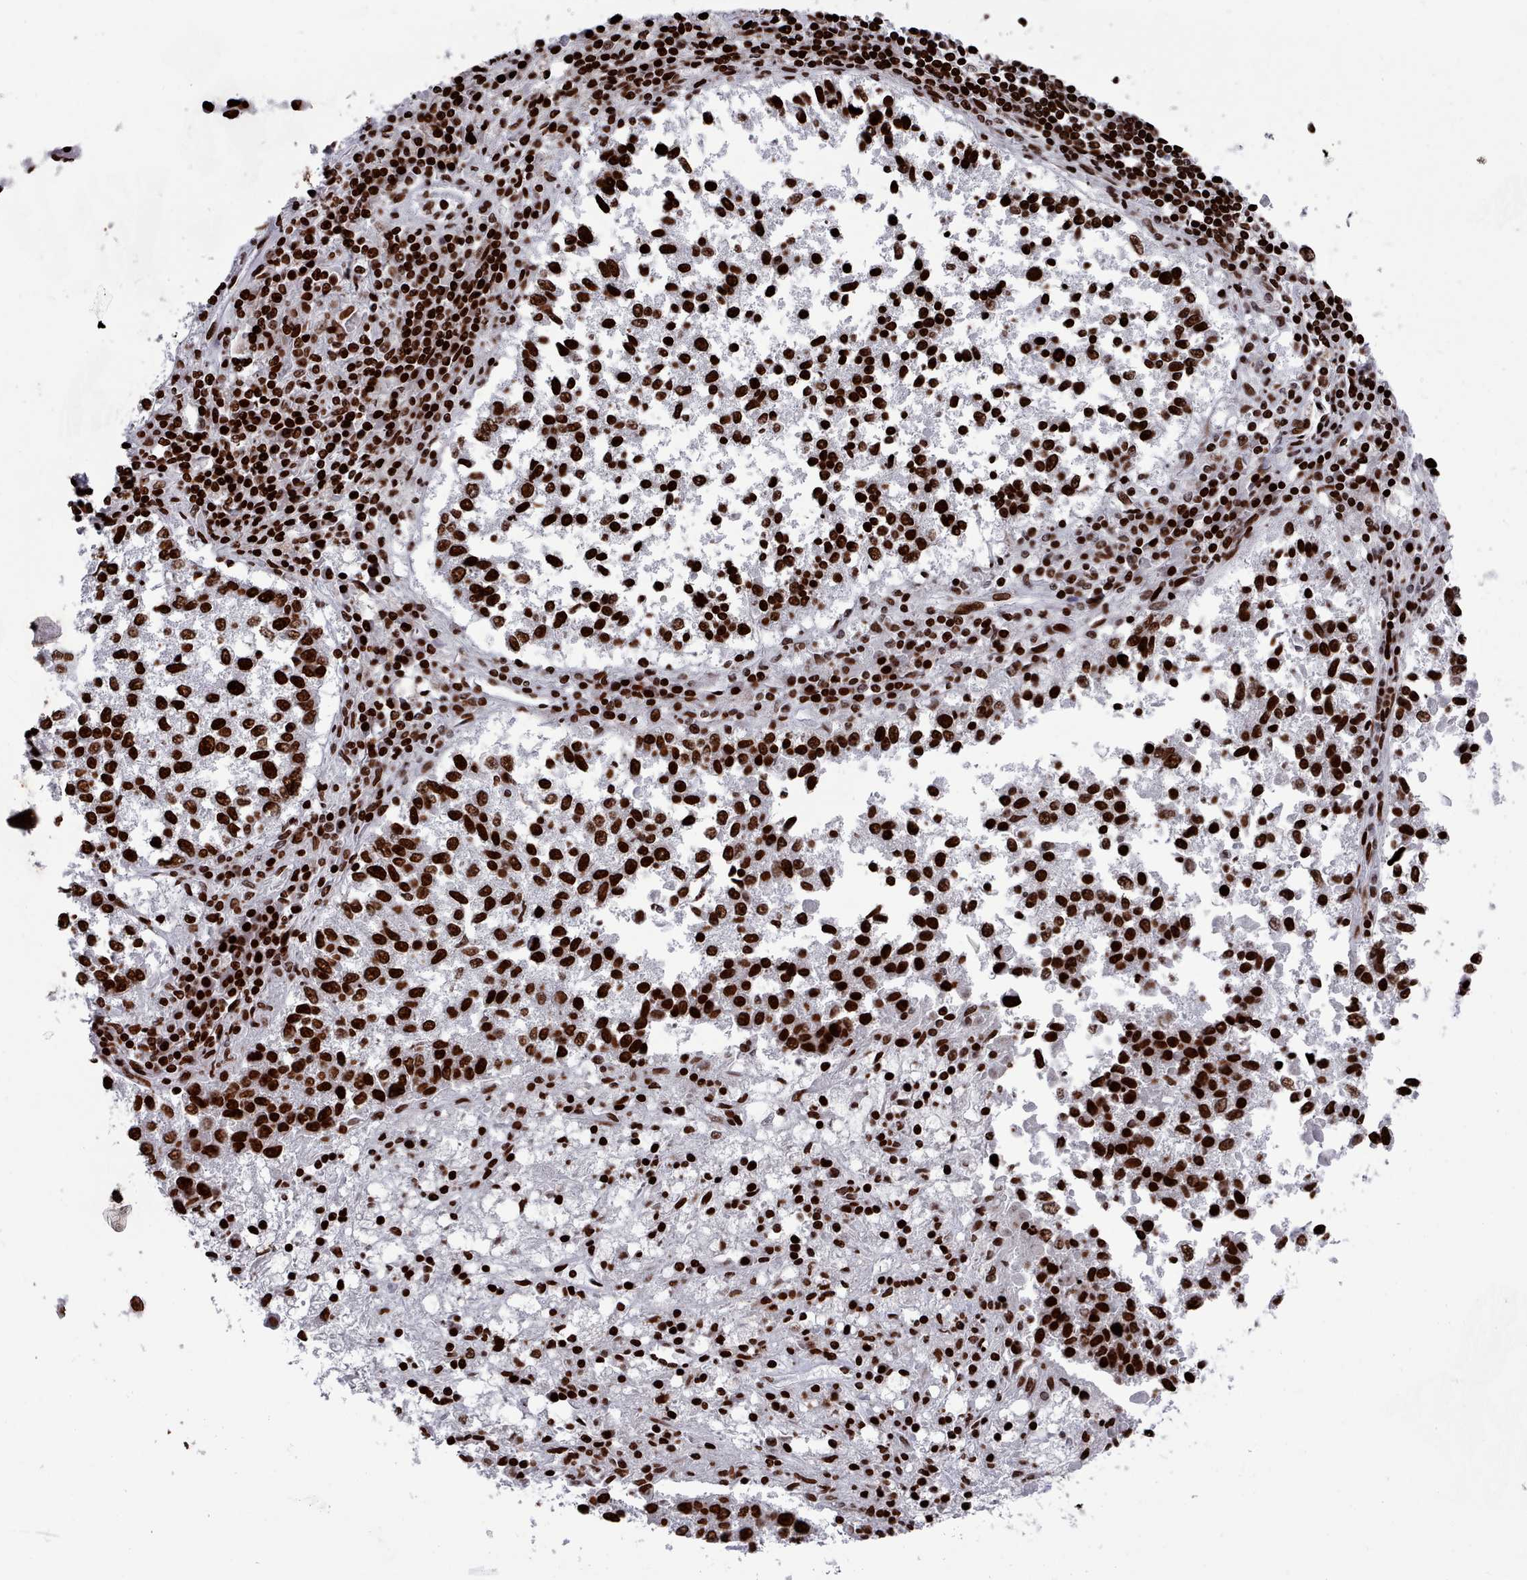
{"staining": {"intensity": "strong", "quantity": ">75%", "location": "nuclear"}, "tissue": "lung cancer", "cell_type": "Tumor cells", "image_type": "cancer", "snomed": [{"axis": "morphology", "description": "Squamous cell carcinoma, NOS"}, {"axis": "topography", "description": "Lung"}], "caption": "Squamous cell carcinoma (lung) stained for a protein reveals strong nuclear positivity in tumor cells.", "gene": "PCDHB12", "patient": {"sex": "male", "age": 73}}